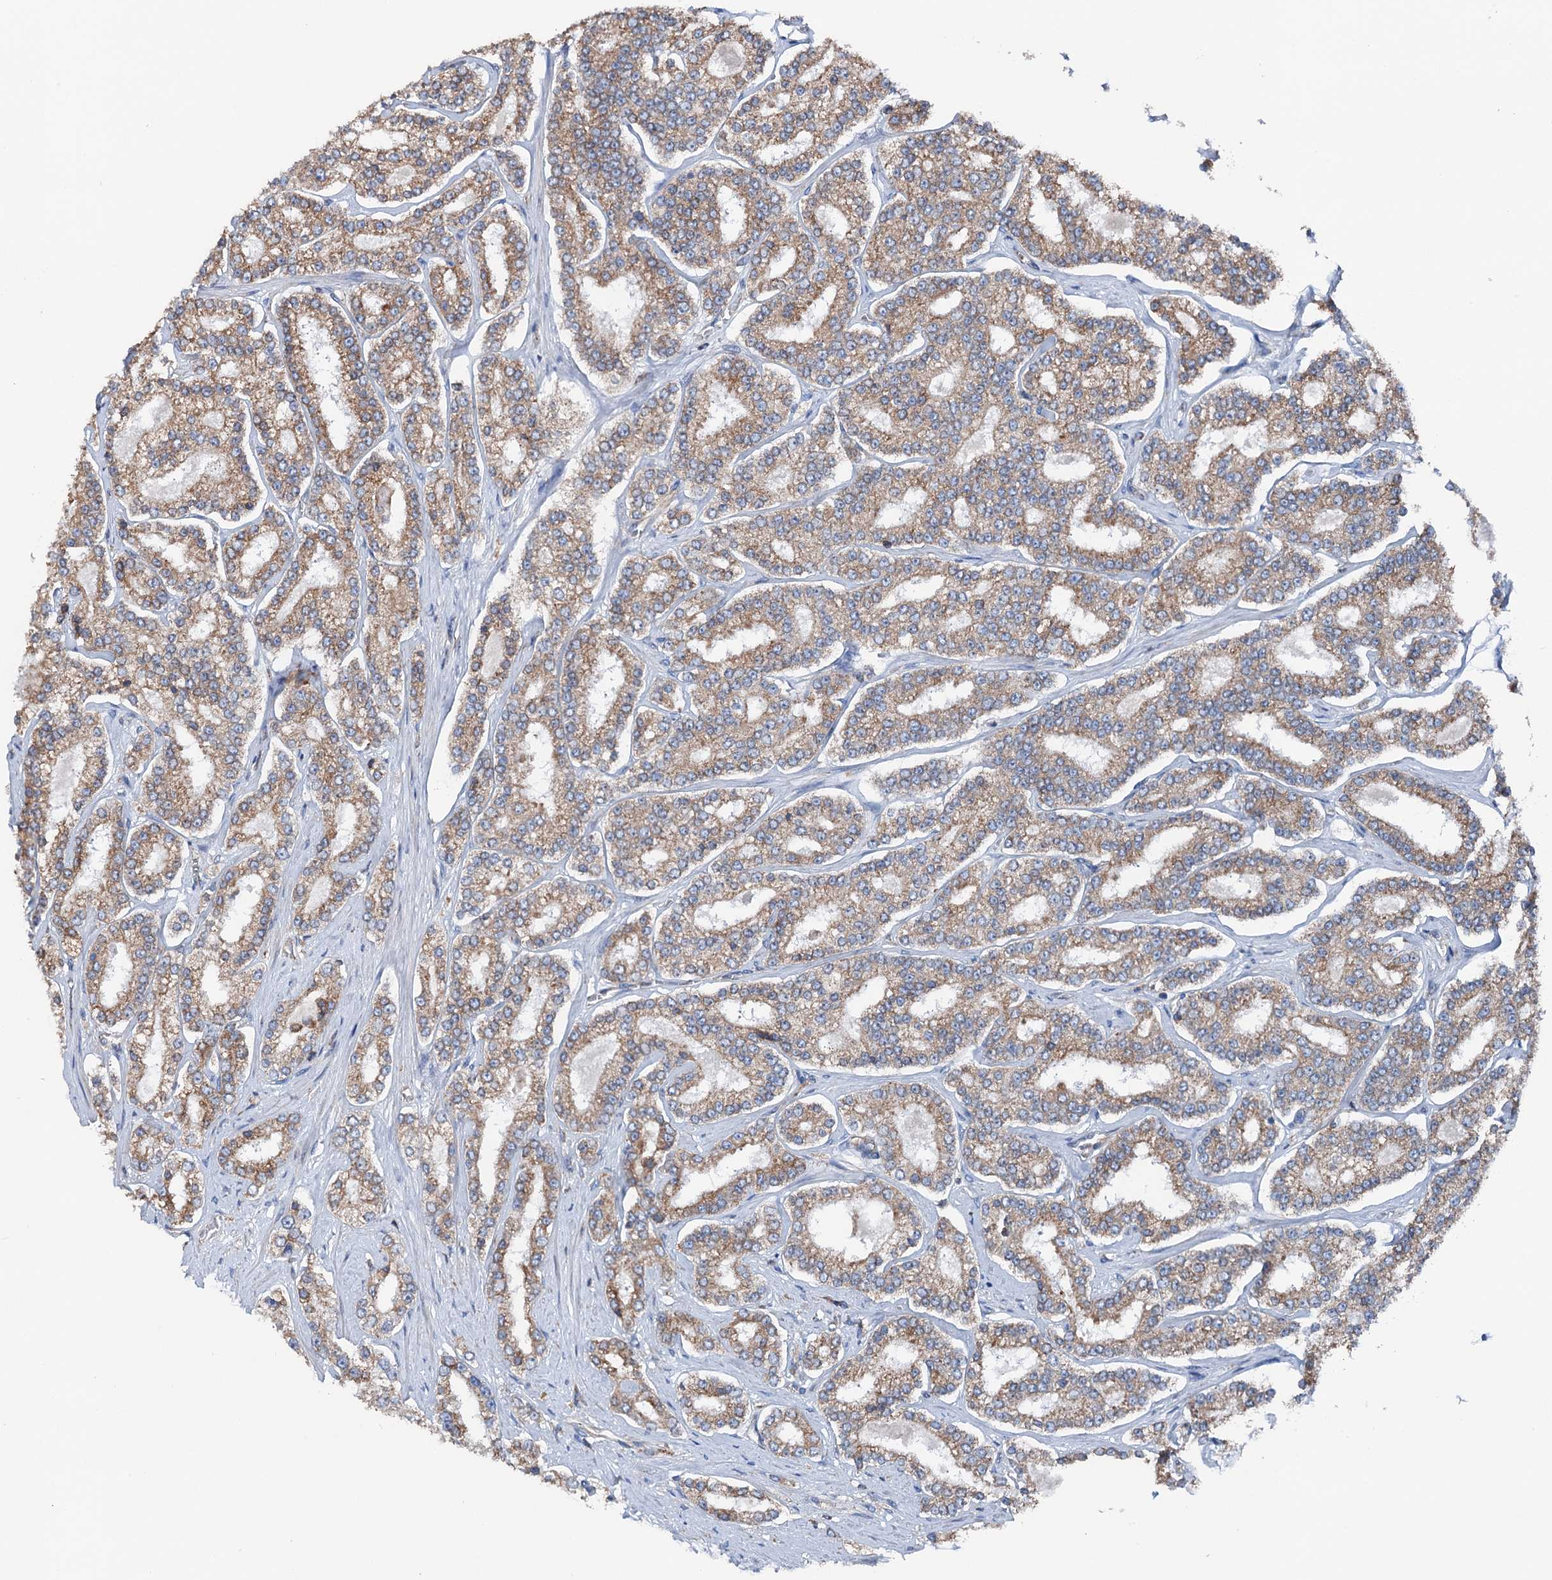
{"staining": {"intensity": "moderate", "quantity": ">75%", "location": "cytoplasmic/membranous"}, "tissue": "prostate cancer", "cell_type": "Tumor cells", "image_type": "cancer", "snomed": [{"axis": "morphology", "description": "Normal tissue, NOS"}, {"axis": "morphology", "description": "Adenocarcinoma, High grade"}, {"axis": "topography", "description": "Prostate"}], "caption": "Adenocarcinoma (high-grade) (prostate) stained with a brown dye shows moderate cytoplasmic/membranous positive staining in about >75% of tumor cells.", "gene": "ERP29", "patient": {"sex": "male", "age": 83}}